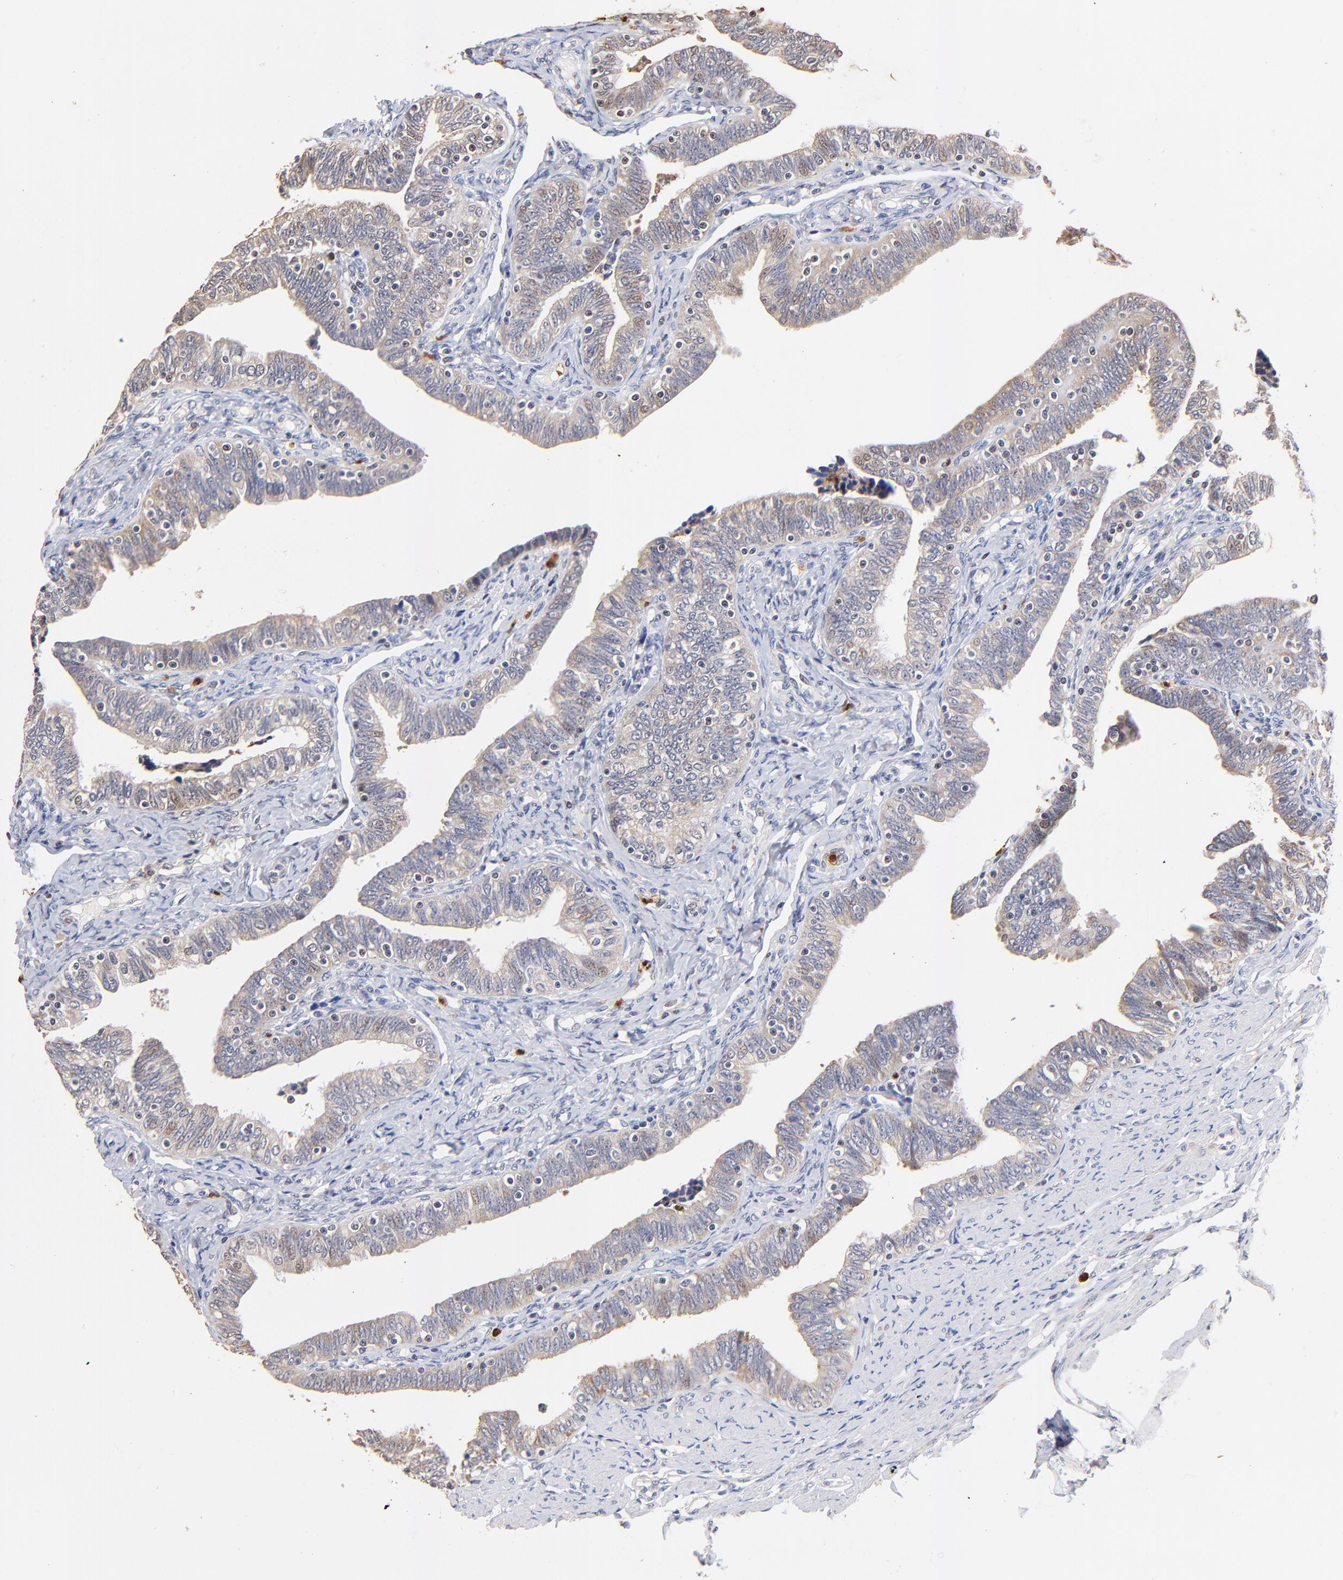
{"staining": {"intensity": "moderate", "quantity": ">75%", "location": "cytoplasmic/membranous"}, "tissue": "fallopian tube", "cell_type": "Glandular cells", "image_type": "normal", "snomed": [{"axis": "morphology", "description": "Normal tissue, NOS"}, {"axis": "topography", "description": "Fallopian tube"}, {"axis": "topography", "description": "Ovary"}], "caption": "Protein expression by IHC reveals moderate cytoplasmic/membranous expression in about >75% of glandular cells in normal fallopian tube.", "gene": "BBOF1", "patient": {"sex": "female", "age": 69}}